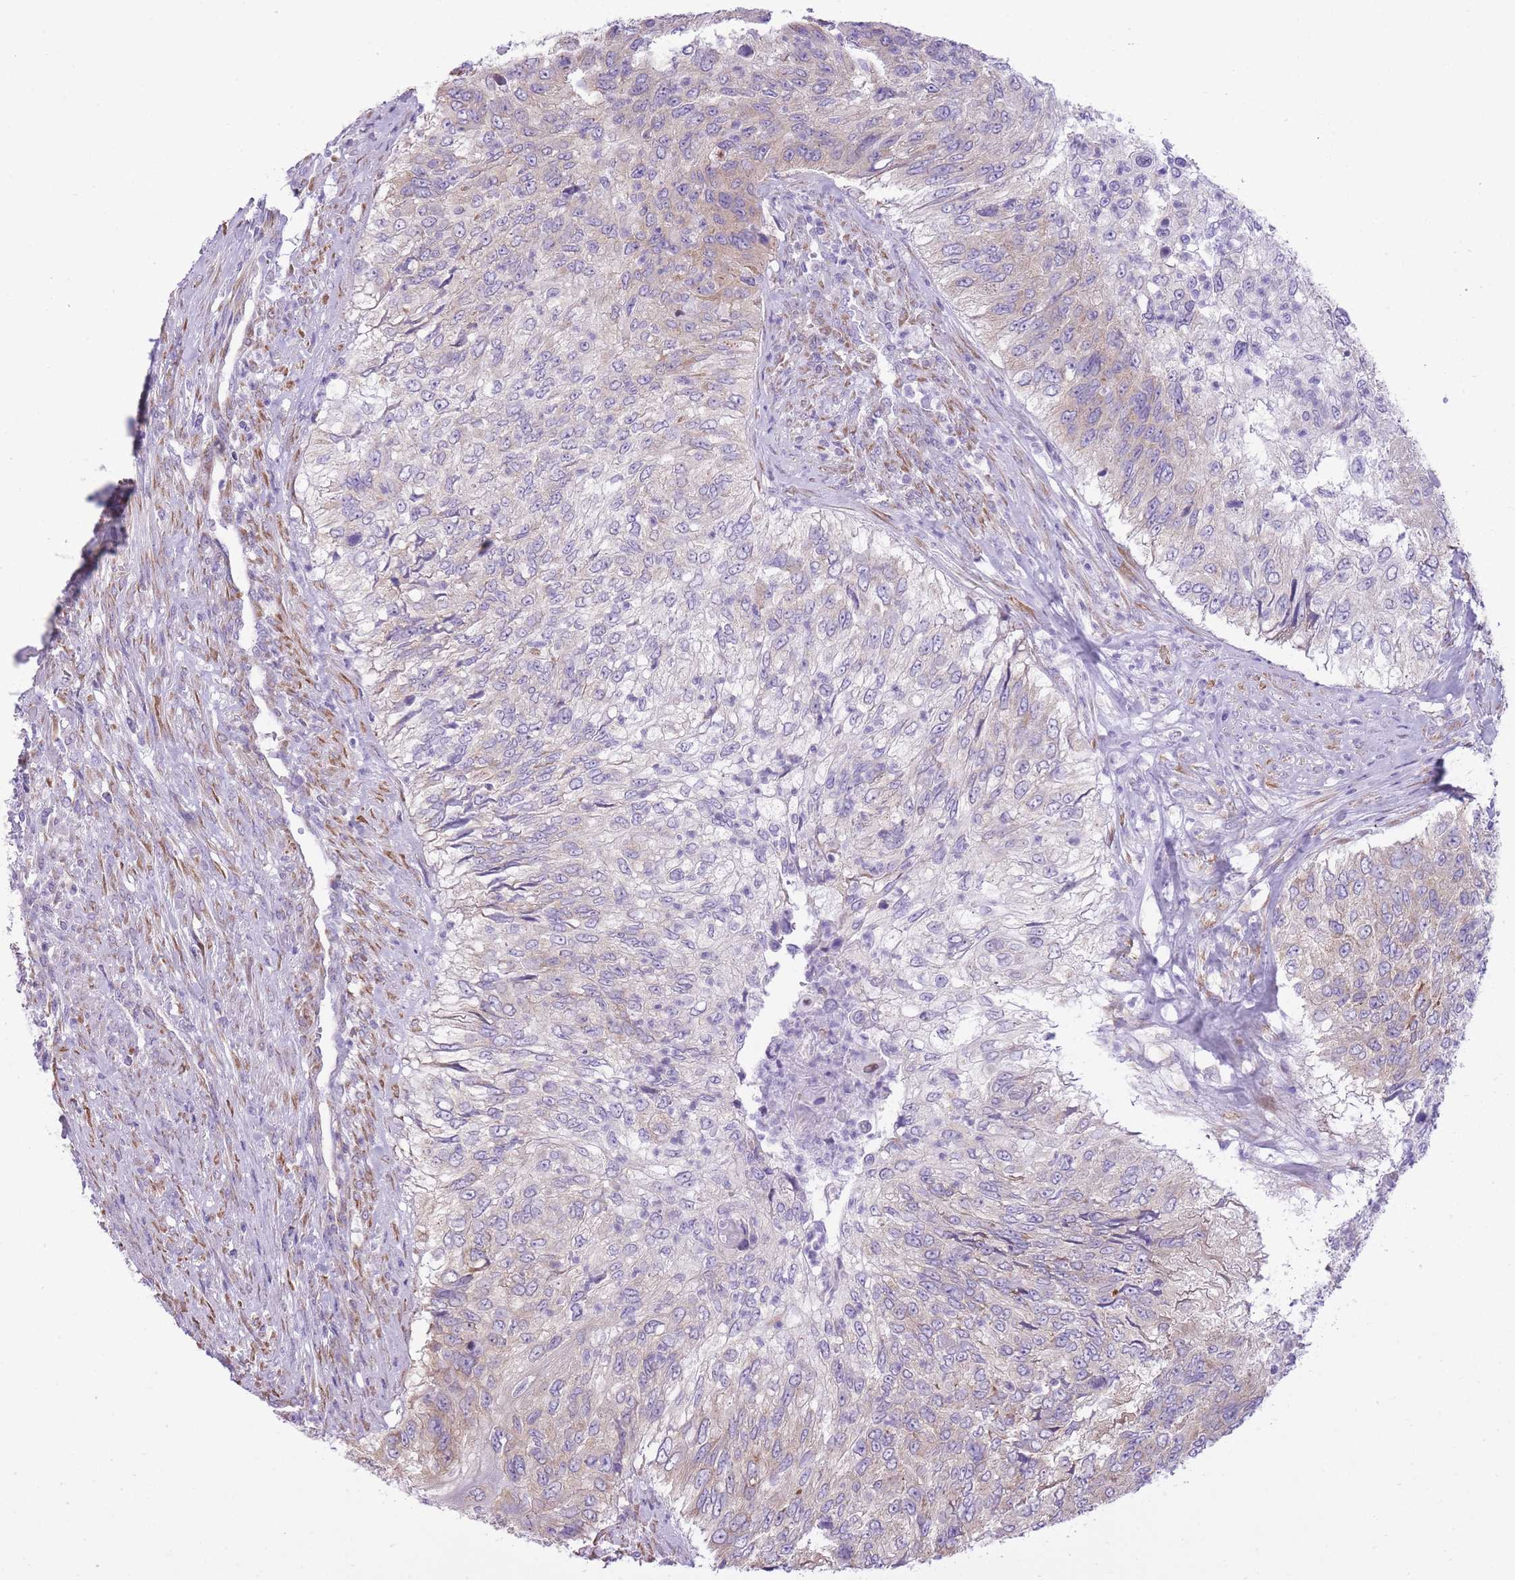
{"staining": {"intensity": "weak", "quantity": "<25%", "location": "cytoplasmic/membranous"}, "tissue": "urothelial cancer", "cell_type": "Tumor cells", "image_type": "cancer", "snomed": [{"axis": "morphology", "description": "Urothelial carcinoma, High grade"}, {"axis": "topography", "description": "Urinary bladder"}], "caption": "Immunohistochemistry (IHC) of high-grade urothelial carcinoma shows no staining in tumor cells.", "gene": "ZNF501", "patient": {"sex": "female", "age": 60}}